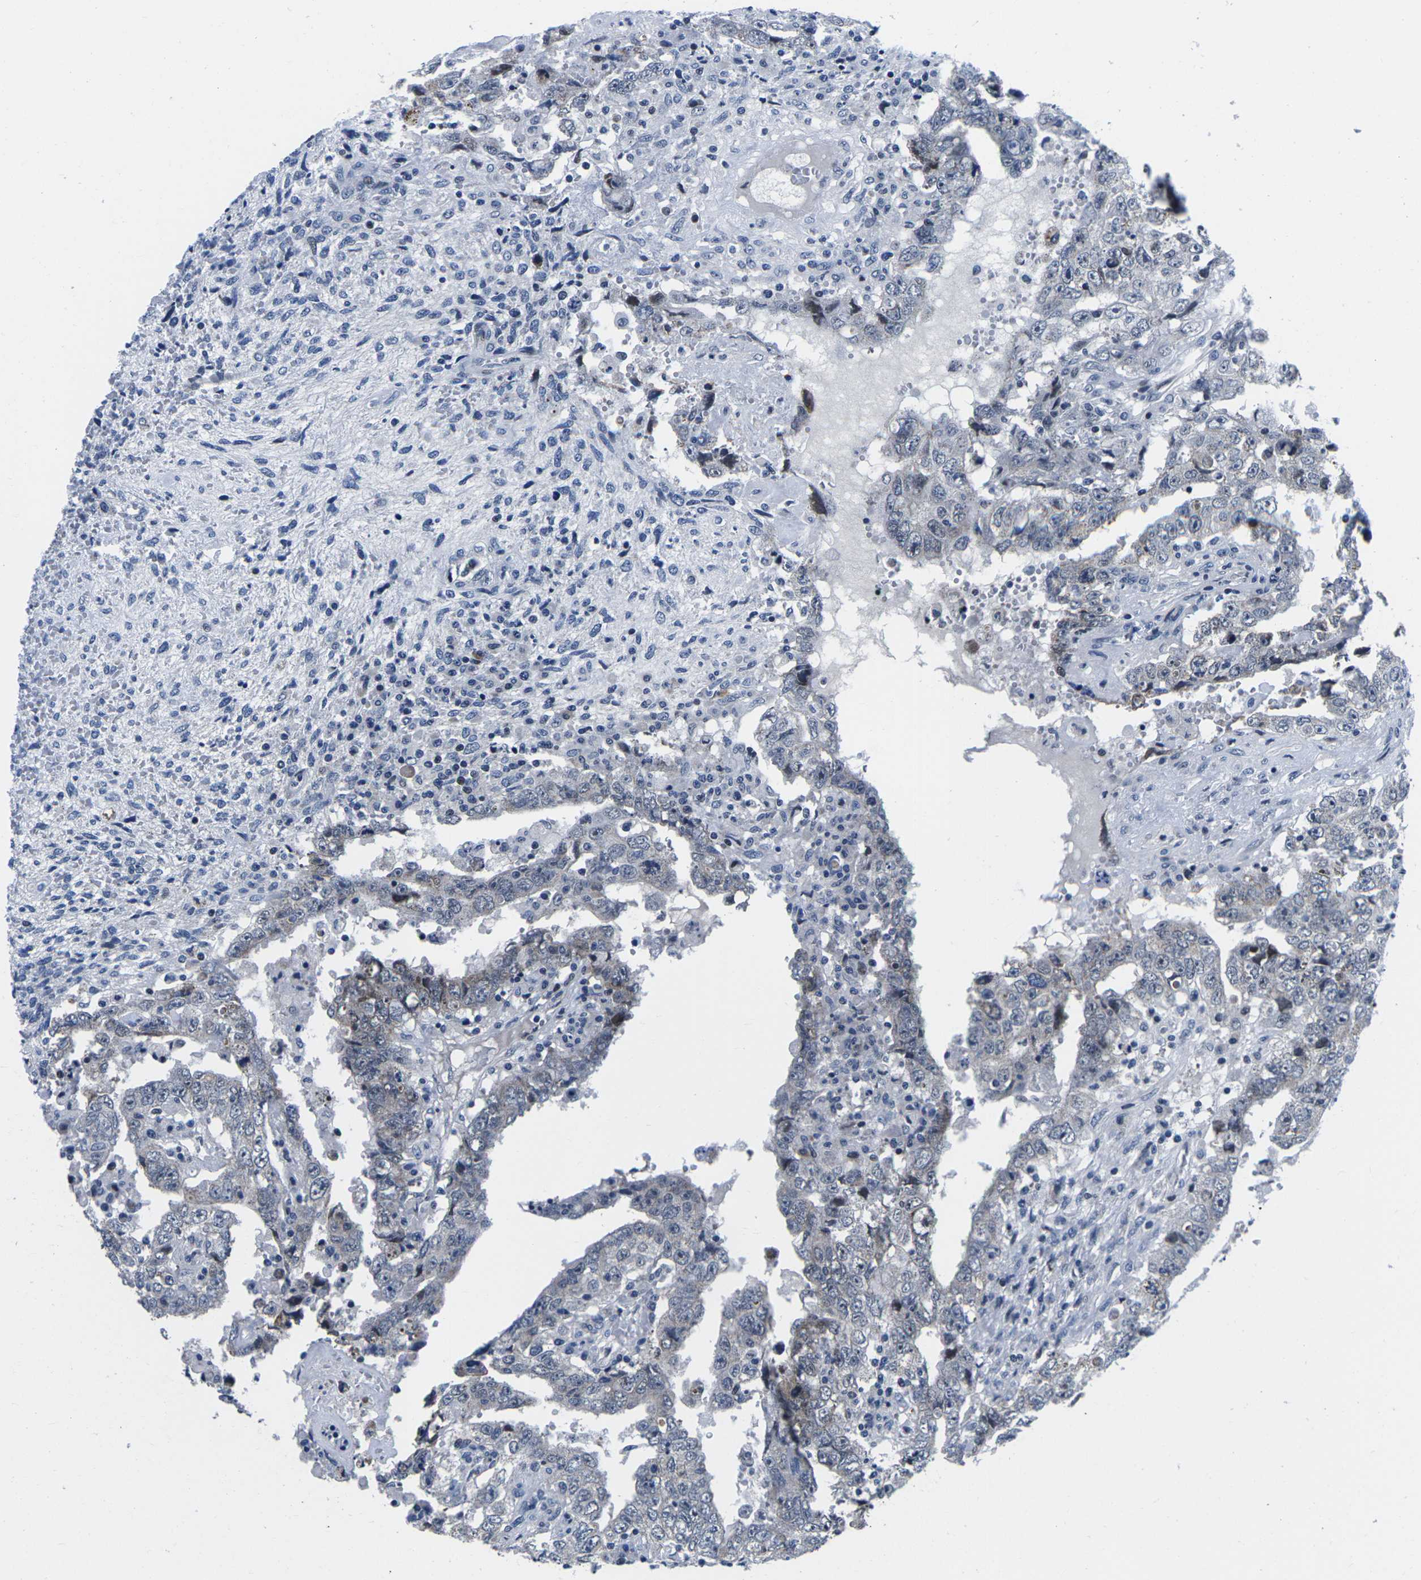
{"staining": {"intensity": "negative", "quantity": "none", "location": "none"}, "tissue": "testis cancer", "cell_type": "Tumor cells", "image_type": "cancer", "snomed": [{"axis": "morphology", "description": "Carcinoma, Embryonal, NOS"}, {"axis": "topography", "description": "Testis"}], "caption": "Testis cancer (embryonal carcinoma) was stained to show a protein in brown. There is no significant positivity in tumor cells.", "gene": "CDC73", "patient": {"sex": "male", "age": 26}}